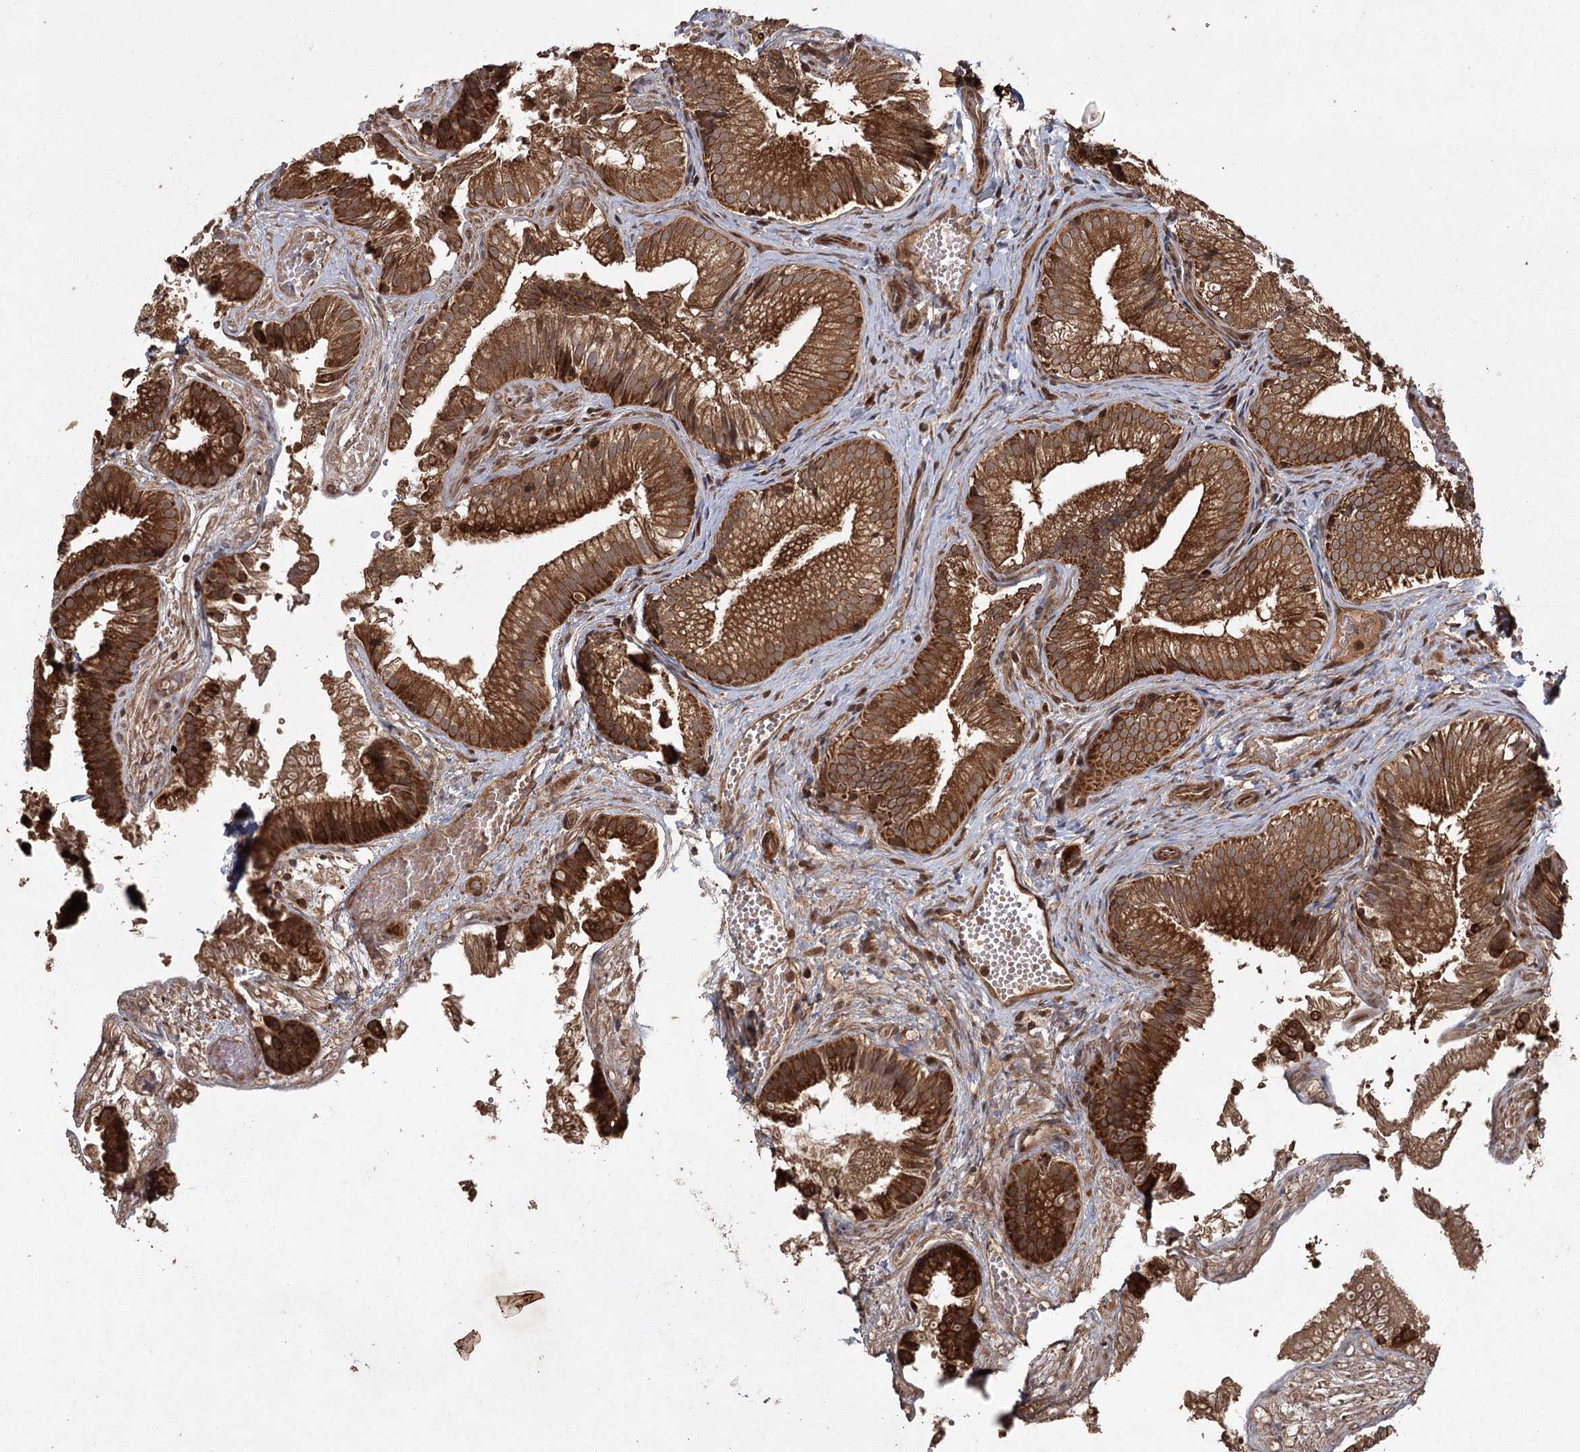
{"staining": {"intensity": "strong", "quantity": ">75%", "location": "cytoplasmic/membranous"}, "tissue": "gallbladder", "cell_type": "Glandular cells", "image_type": "normal", "snomed": [{"axis": "morphology", "description": "Normal tissue, NOS"}, {"axis": "topography", "description": "Gallbladder"}], "caption": "Strong cytoplasmic/membranous positivity for a protein is identified in about >75% of glandular cells of unremarkable gallbladder using immunohistochemistry (IHC).", "gene": "RPAP3", "patient": {"sex": "female", "age": 30}}